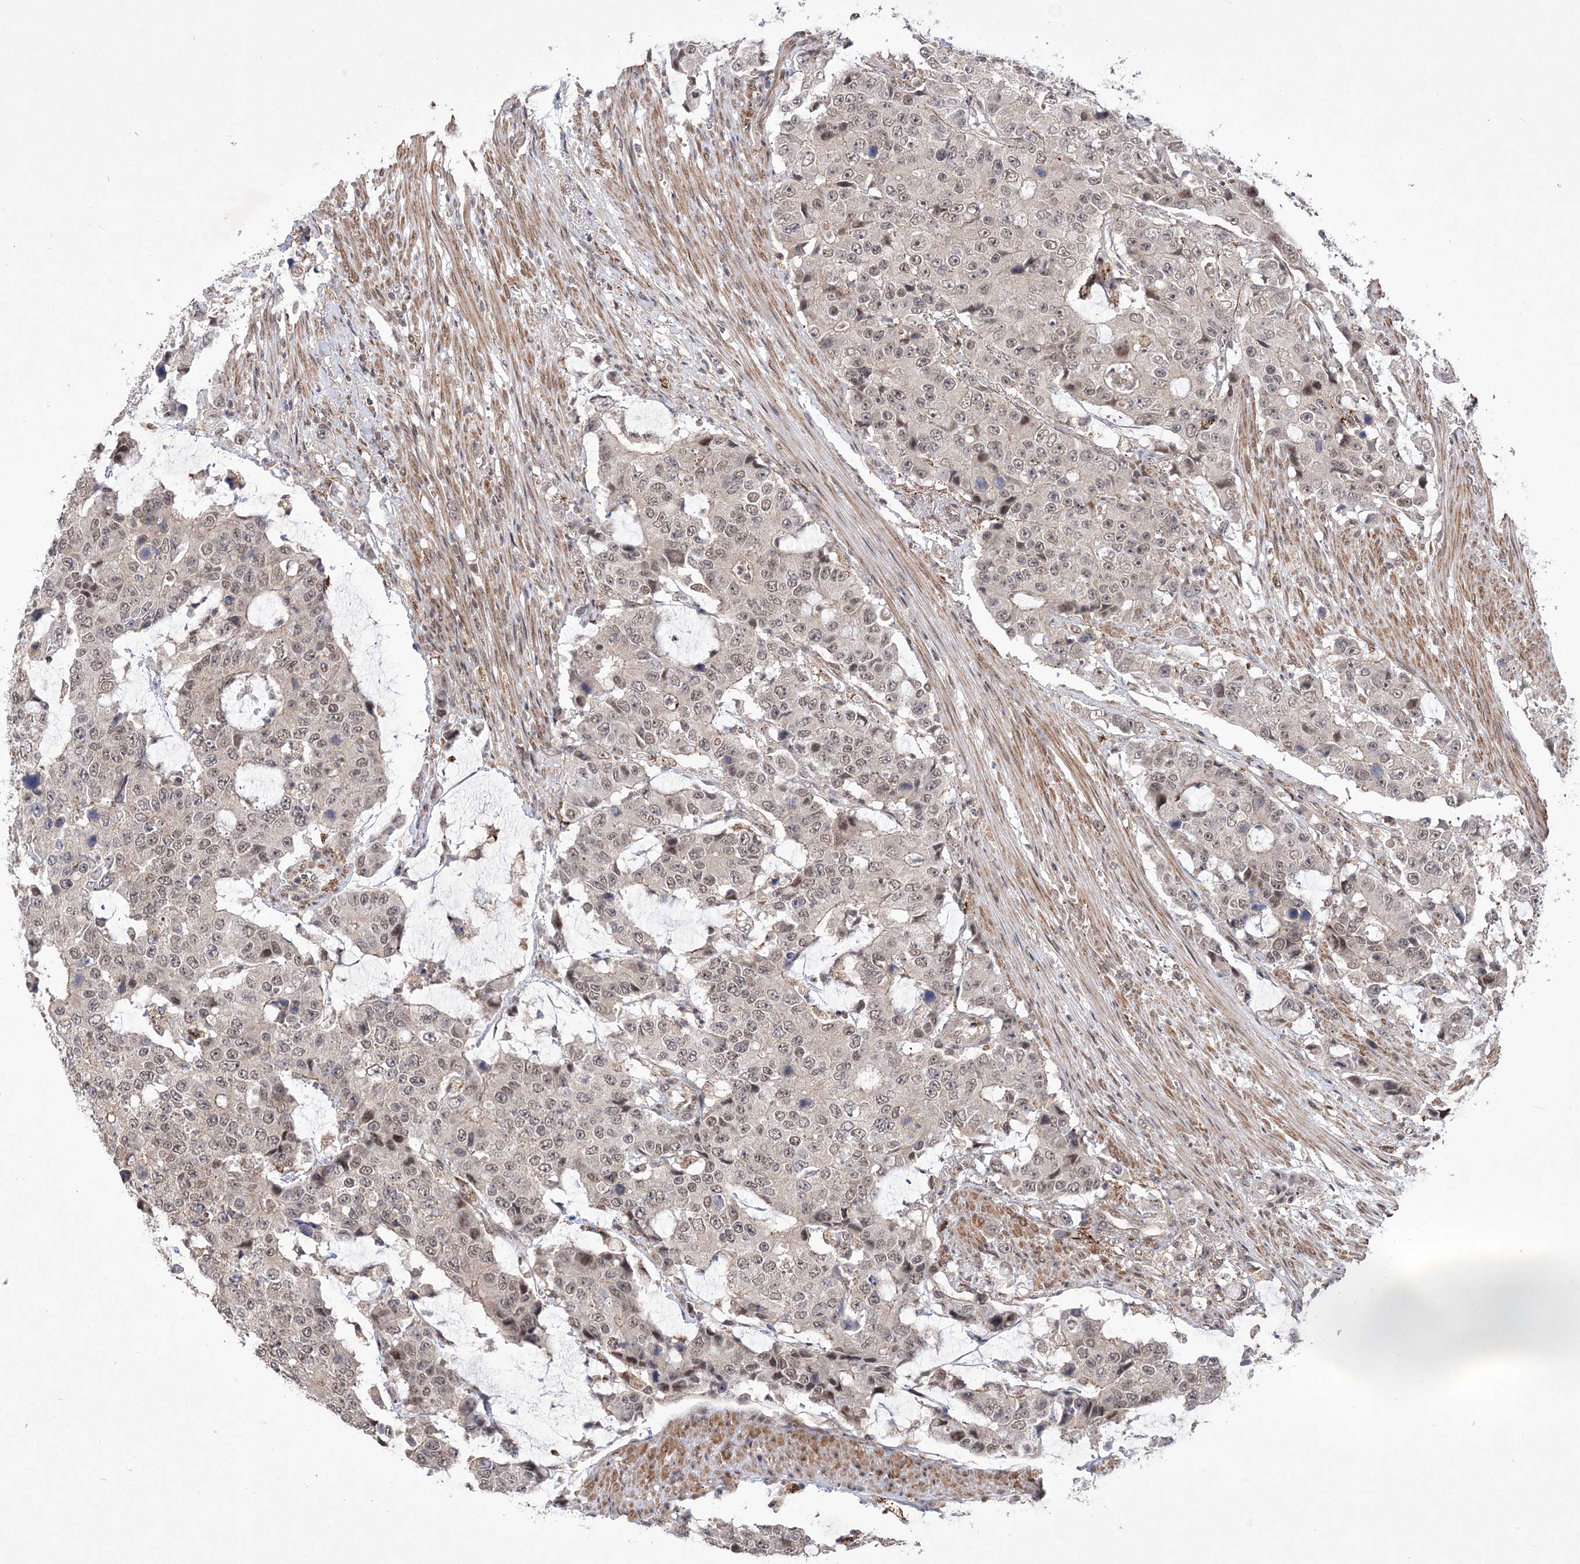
{"staining": {"intensity": "weak", "quantity": ">75%", "location": "nuclear"}, "tissue": "colorectal cancer", "cell_type": "Tumor cells", "image_type": "cancer", "snomed": [{"axis": "morphology", "description": "Adenocarcinoma, NOS"}, {"axis": "topography", "description": "Colon"}], "caption": "Colorectal adenocarcinoma tissue demonstrates weak nuclear staining in about >75% of tumor cells, visualized by immunohistochemistry.", "gene": "BOD1L1", "patient": {"sex": "female", "age": 86}}